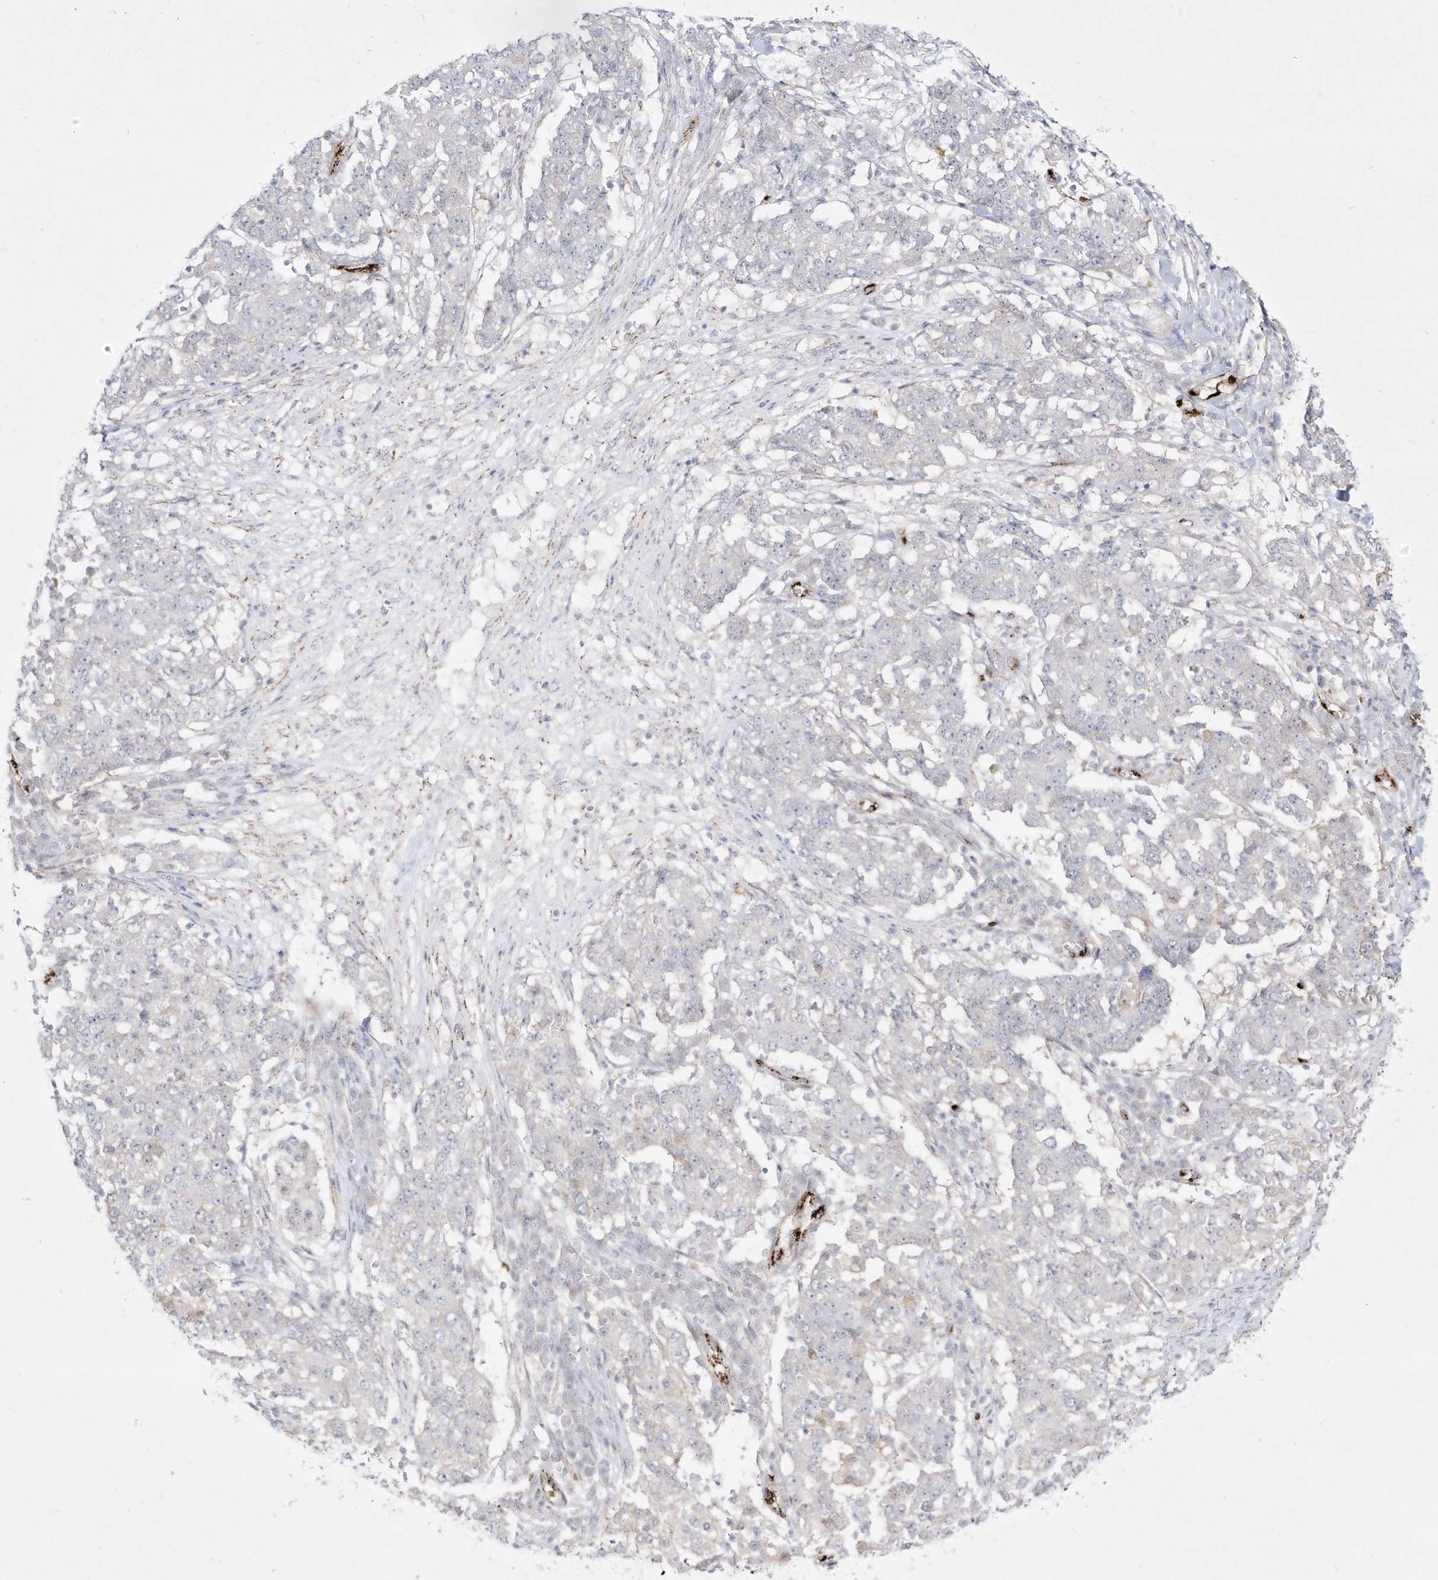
{"staining": {"intensity": "negative", "quantity": "none", "location": "none"}, "tissue": "stomach cancer", "cell_type": "Tumor cells", "image_type": "cancer", "snomed": [{"axis": "morphology", "description": "Adenocarcinoma, NOS"}, {"axis": "topography", "description": "Stomach"}], "caption": "This is an IHC micrograph of human stomach cancer (adenocarcinoma). There is no staining in tumor cells.", "gene": "ZGRF1", "patient": {"sex": "male", "age": 59}}